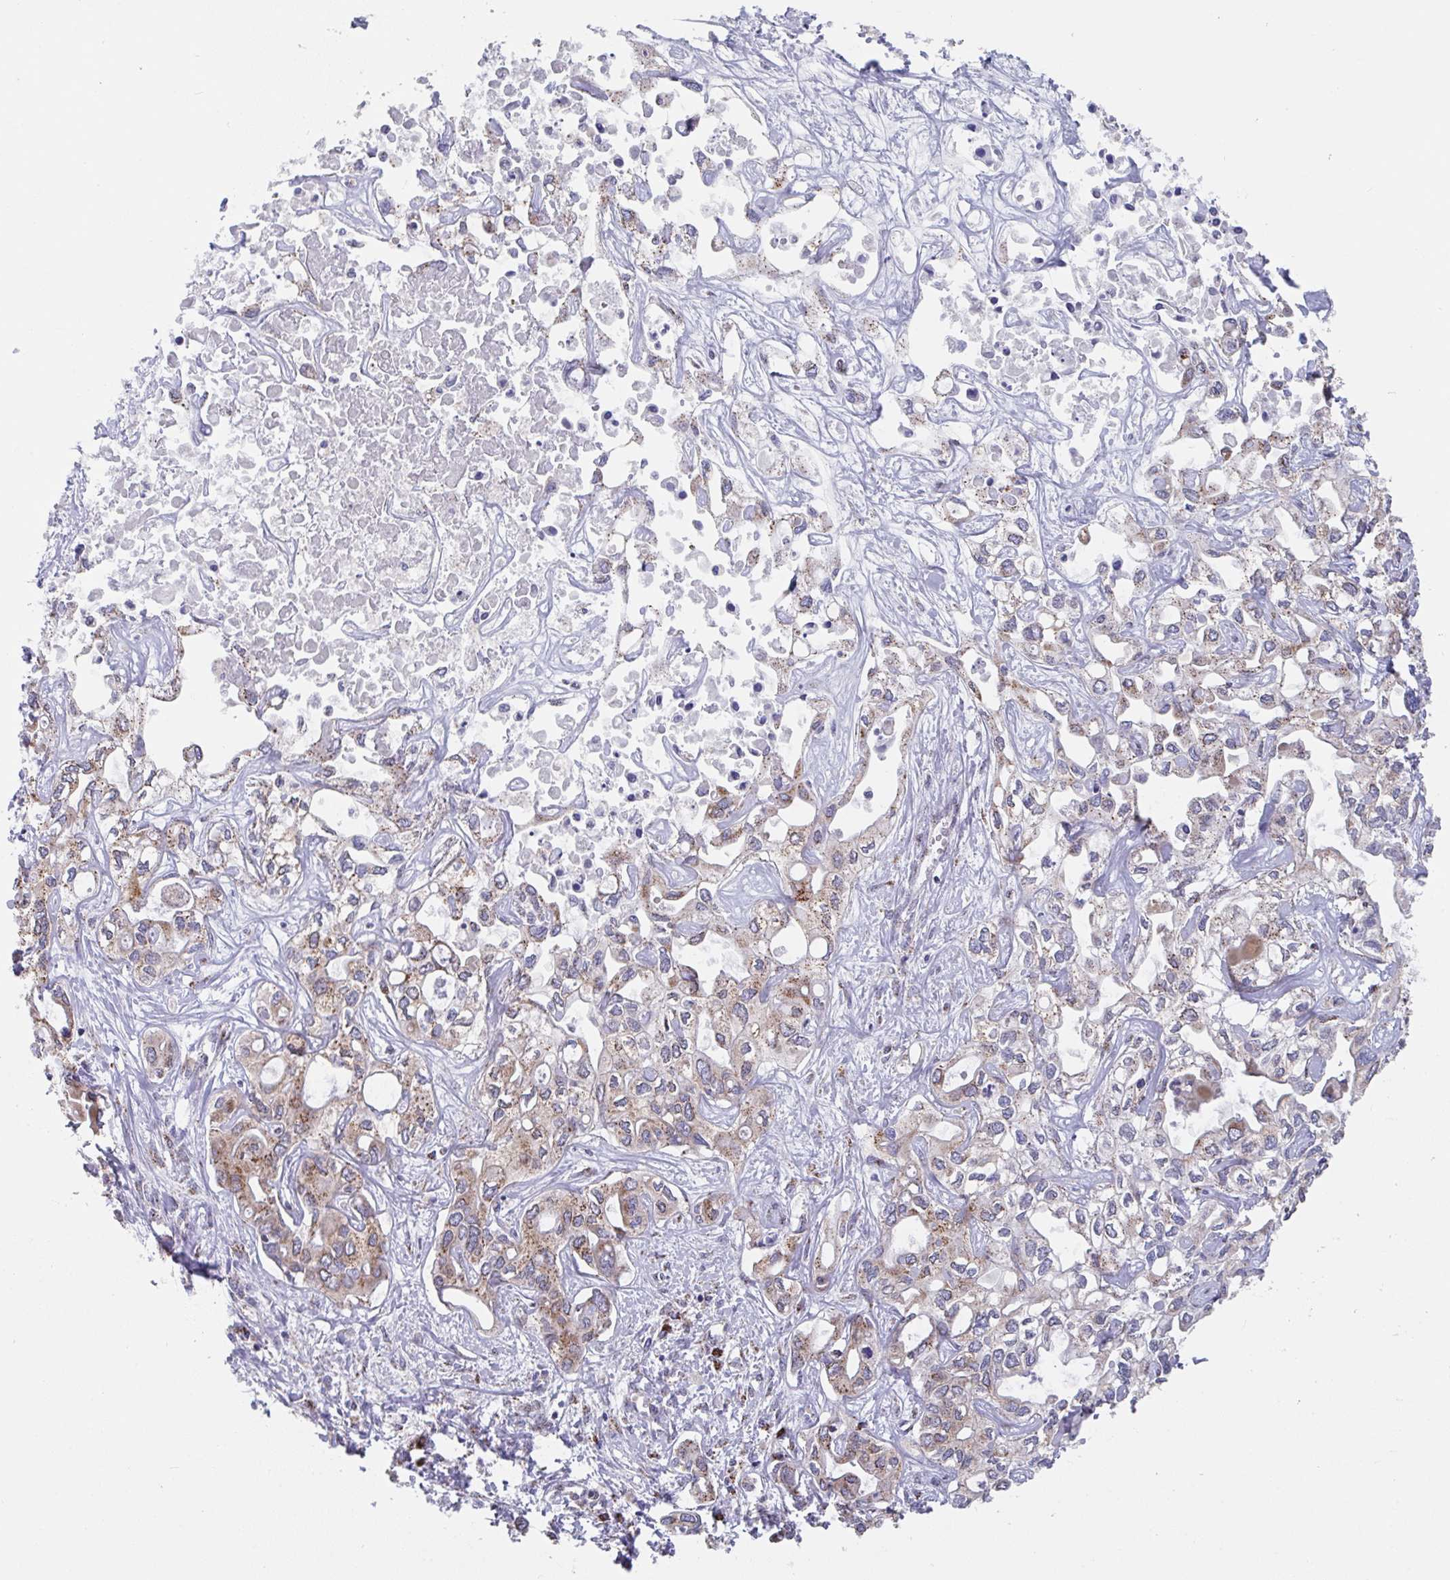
{"staining": {"intensity": "moderate", "quantity": "25%-75%", "location": "cytoplasmic/membranous"}, "tissue": "liver cancer", "cell_type": "Tumor cells", "image_type": "cancer", "snomed": [{"axis": "morphology", "description": "Cholangiocarcinoma"}, {"axis": "topography", "description": "Liver"}], "caption": "Human liver cancer (cholangiocarcinoma) stained with a protein marker displays moderate staining in tumor cells.", "gene": "PROSER3", "patient": {"sex": "female", "age": 64}}